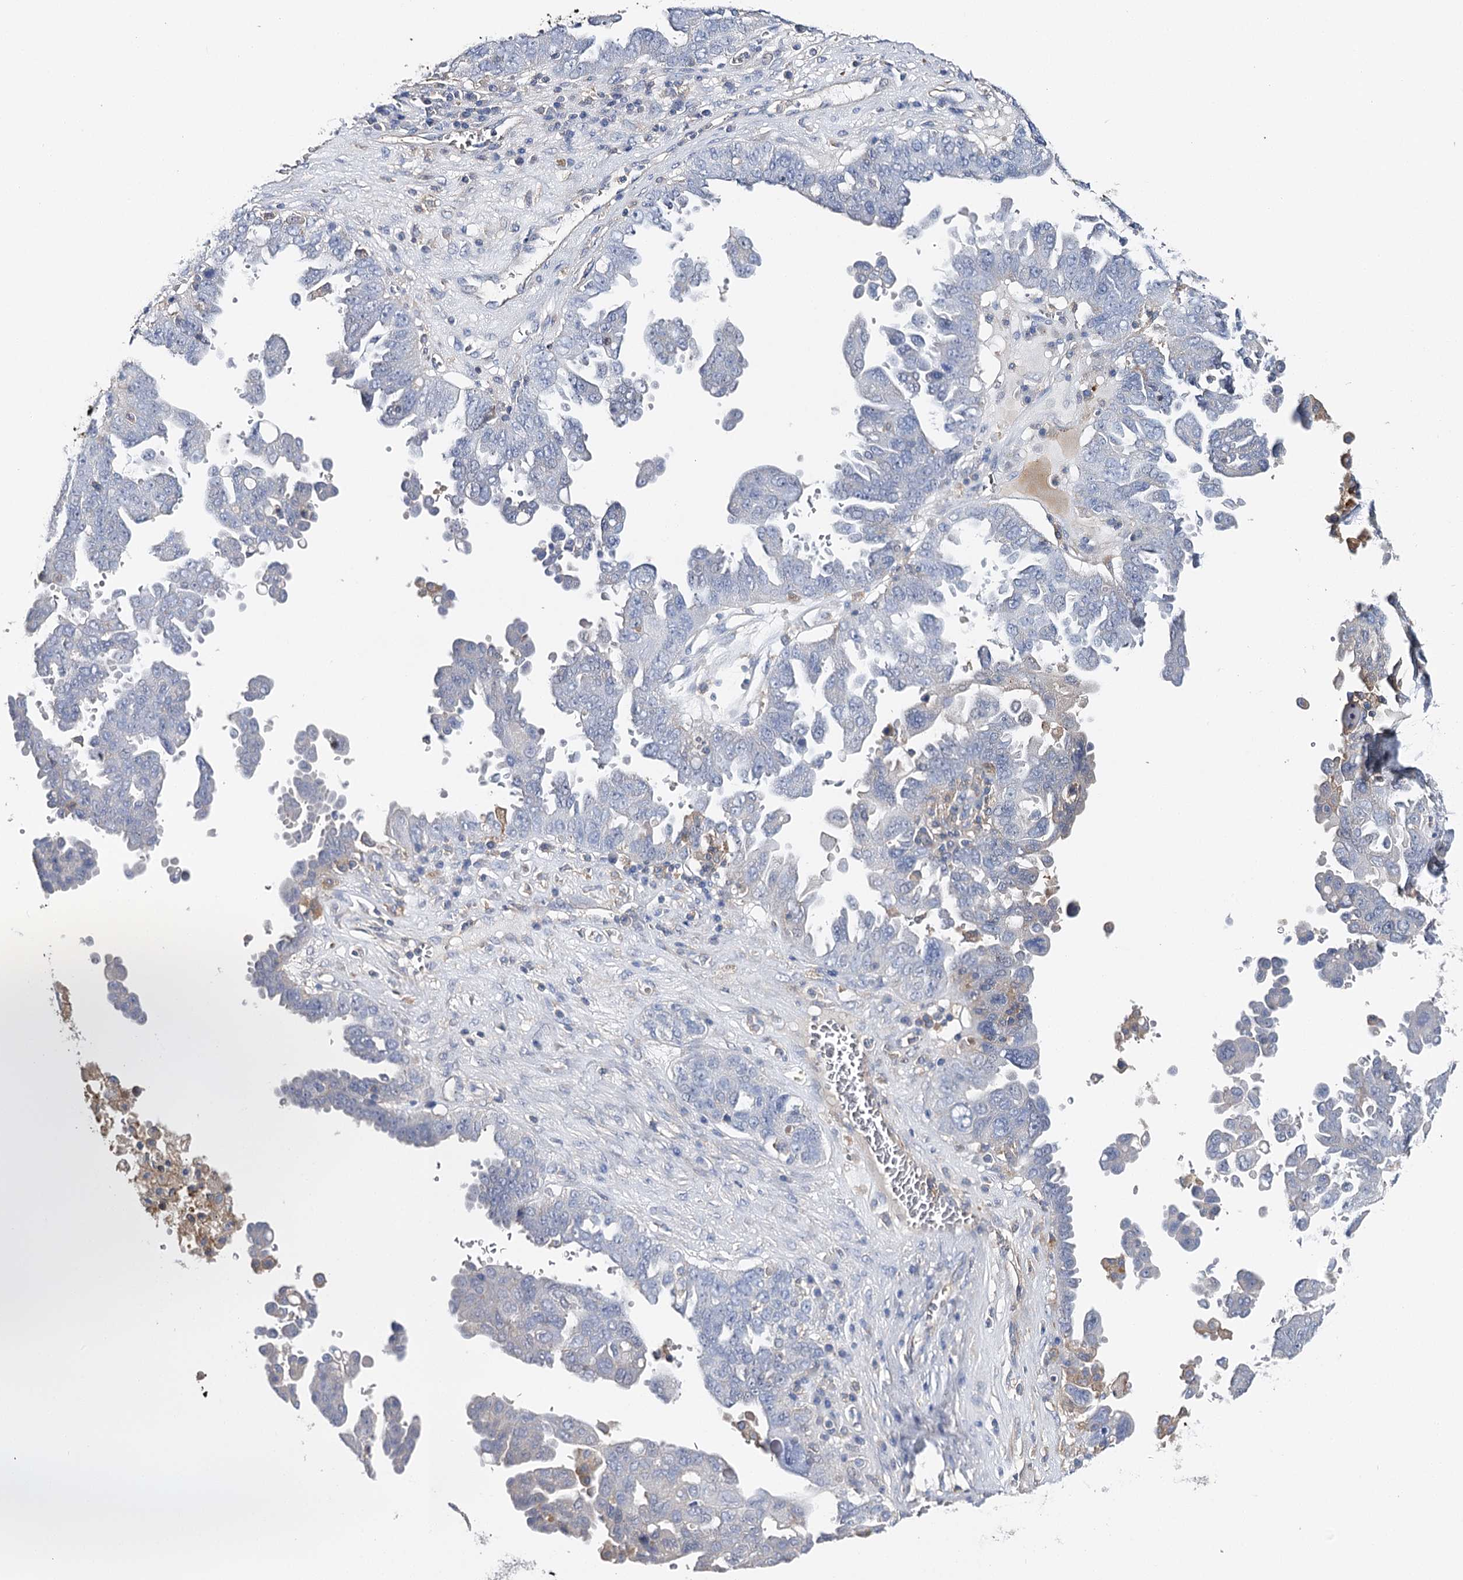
{"staining": {"intensity": "negative", "quantity": "none", "location": "none"}, "tissue": "ovarian cancer", "cell_type": "Tumor cells", "image_type": "cancer", "snomed": [{"axis": "morphology", "description": "Carcinoma, endometroid"}, {"axis": "topography", "description": "Ovary"}], "caption": "The histopathology image shows no significant expression in tumor cells of ovarian cancer.", "gene": "EPYC", "patient": {"sex": "female", "age": 62}}